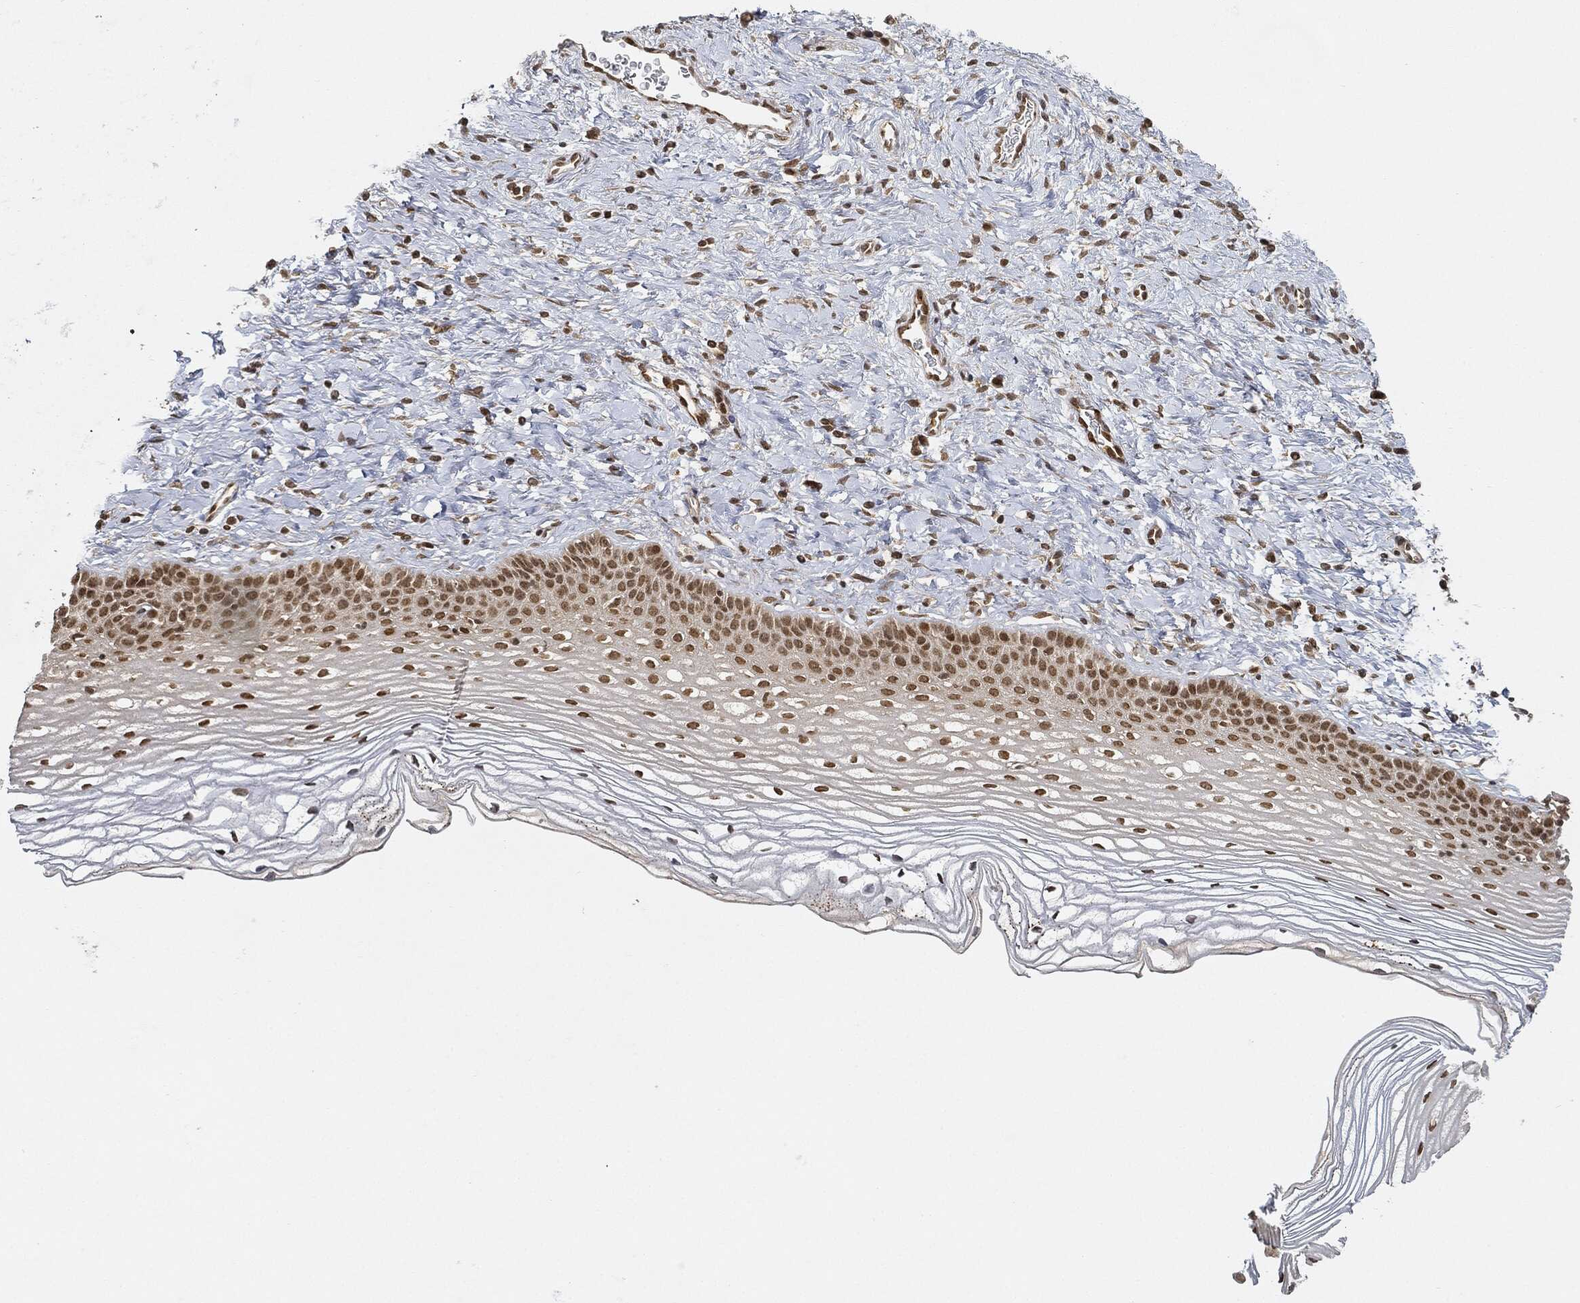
{"staining": {"intensity": "moderate", "quantity": ">75%", "location": "nuclear"}, "tissue": "cervix", "cell_type": "Squamous epithelial cells", "image_type": "normal", "snomed": [{"axis": "morphology", "description": "Normal tissue, NOS"}, {"axis": "topography", "description": "Cervix"}], "caption": "Cervix stained for a protein (brown) displays moderate nuclear positive positivity in about >75% of squamous epithelial cells.", "gene": "CIB1", "patient": {"sex": "female", "age": 39}}